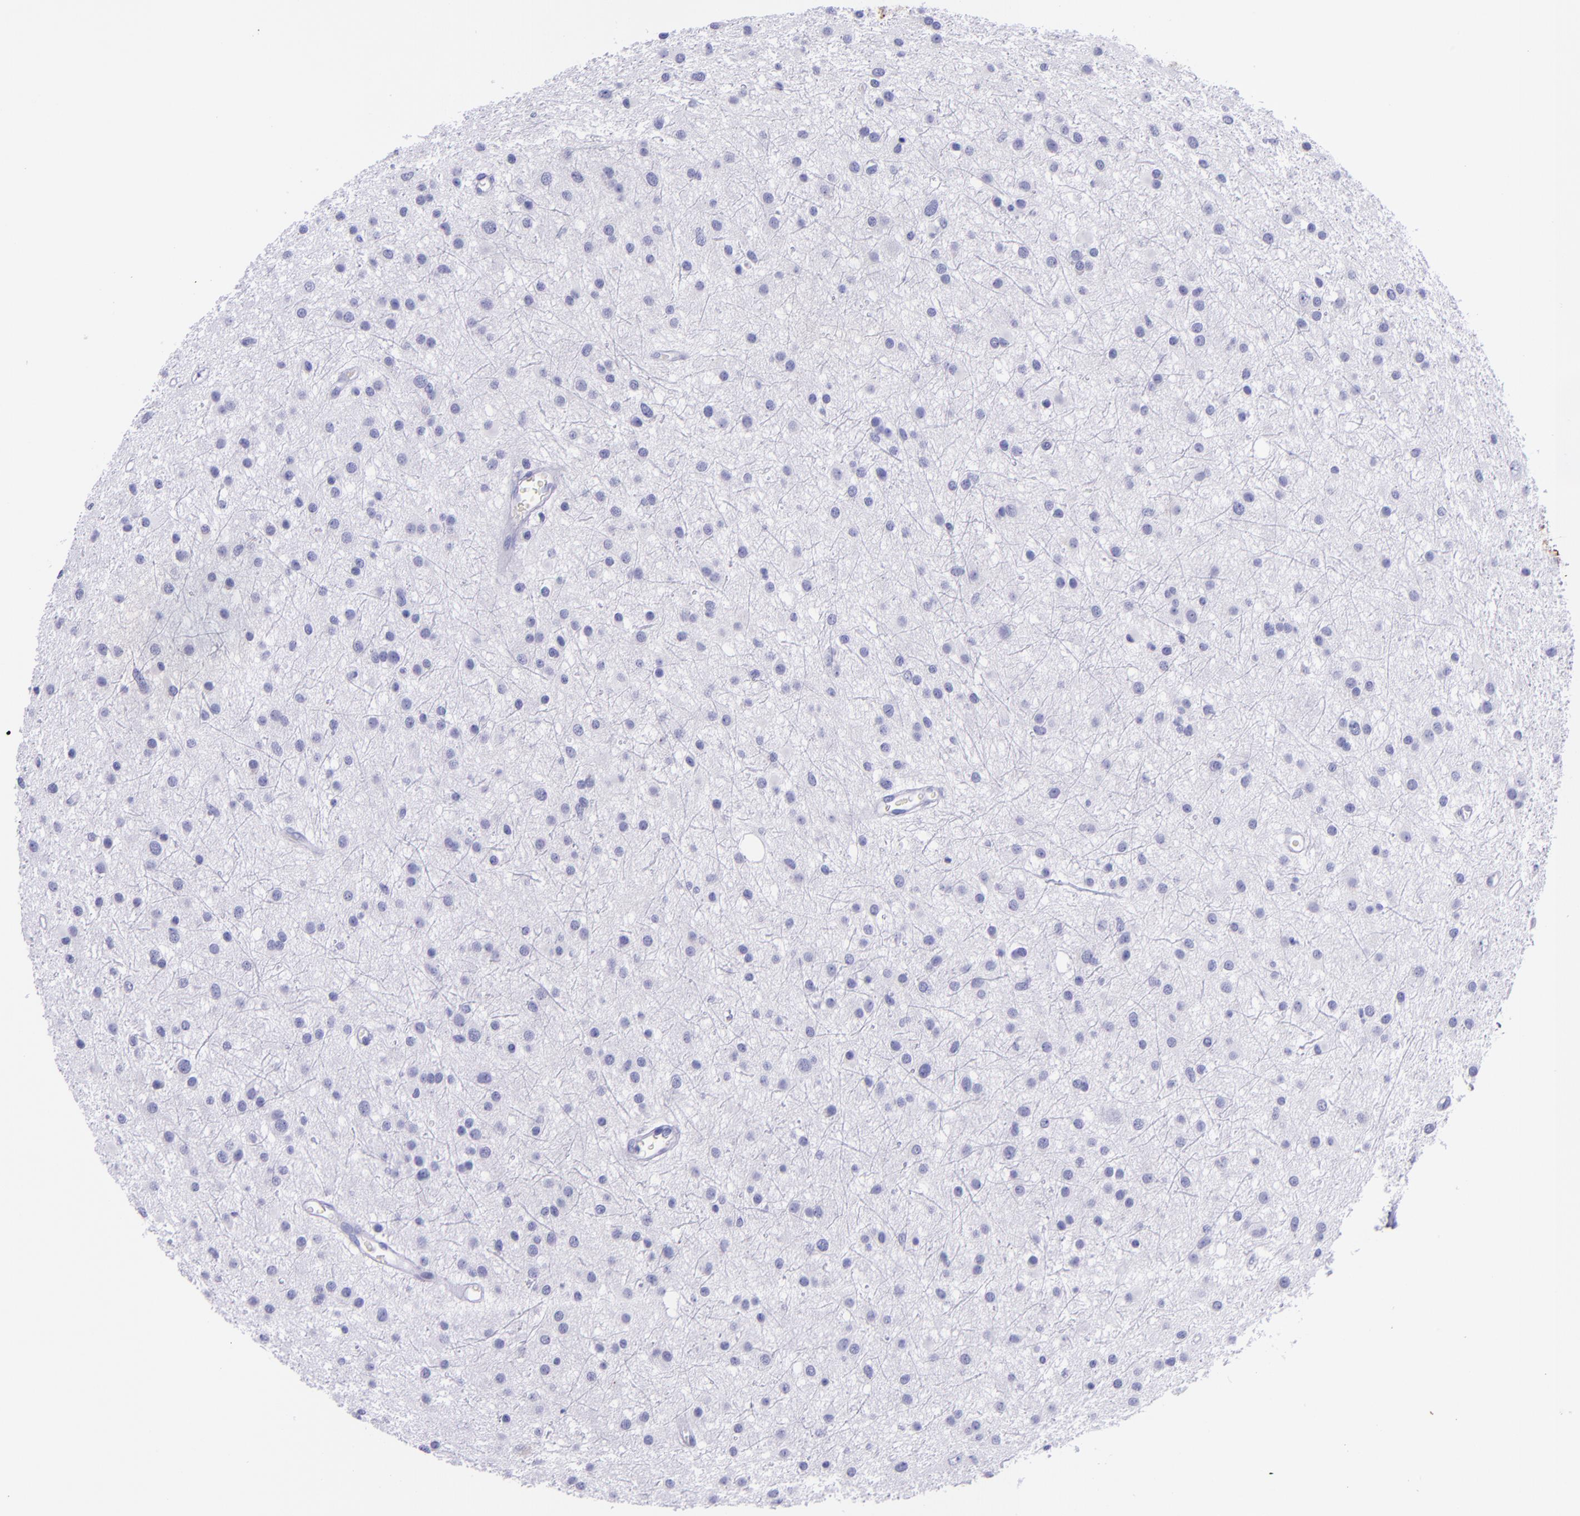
{"staining": {"intensity": "negative", "quantity": "none", "location": "none"}, "tissue": "glioma", "cell_type": "Tumor cells", "image_type": "cancer", "snomed": [{"axis": "morphology", "description": "Glioma, malignant, Low grade"}, {"axis": "topography", "description": "Brain"}], "caption": "An immunohistochemistry image of malignant low-grade glioma is shown. There is no staining in tumor cells of malignant low-grade glioma.", "gene": "KRT4", "patient": {"sex": "female", "age": 36}}